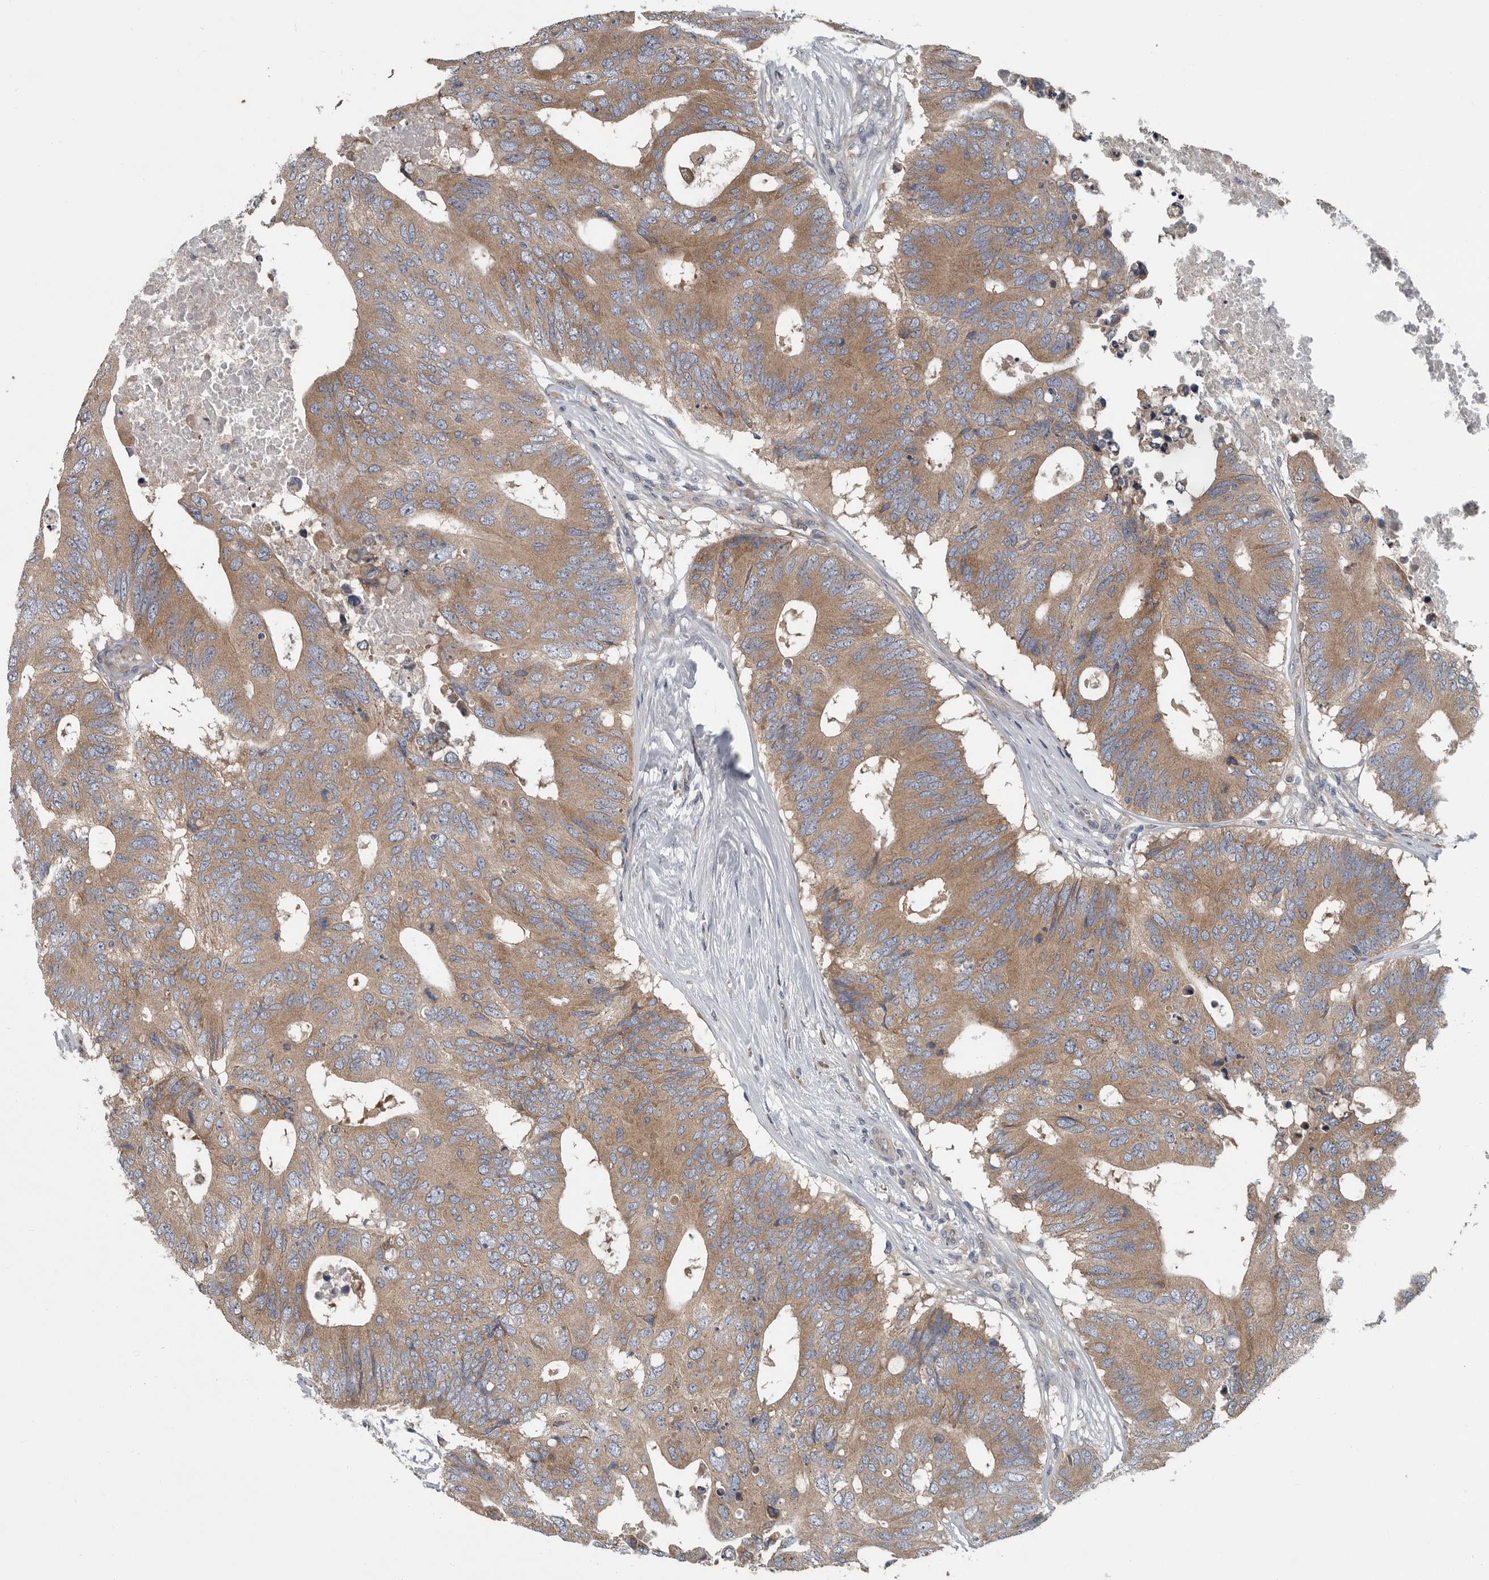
{"staining": {"intensity": "moderate", "quantity": ">75%", "location": "cytoplasmic/membranous"}, "tissue": "colorectal cancer", "cell_type": "Tumor cells", "image_type": "cancer", "snomed": [{"axis": "morphology", "description": "Adenocarcinoma, NOS"}, {"axis": "topography", "description": "Colon"}], "caption": "Immunohistochemistry staining of colorectal cancer (adenocarcinoma), which reveals medium levels of moderate cytoplasmic/membranous staining in approximately >75% of tumor cells indicating moderate cytoplasmic/membranous protein expression. The staining was performed using DAB (brown) for protein detection and nuclei were counterstained in hematoxylin (blue).", "gene": "TMEM199", "patient": {"sex": "male", "age": 71}}